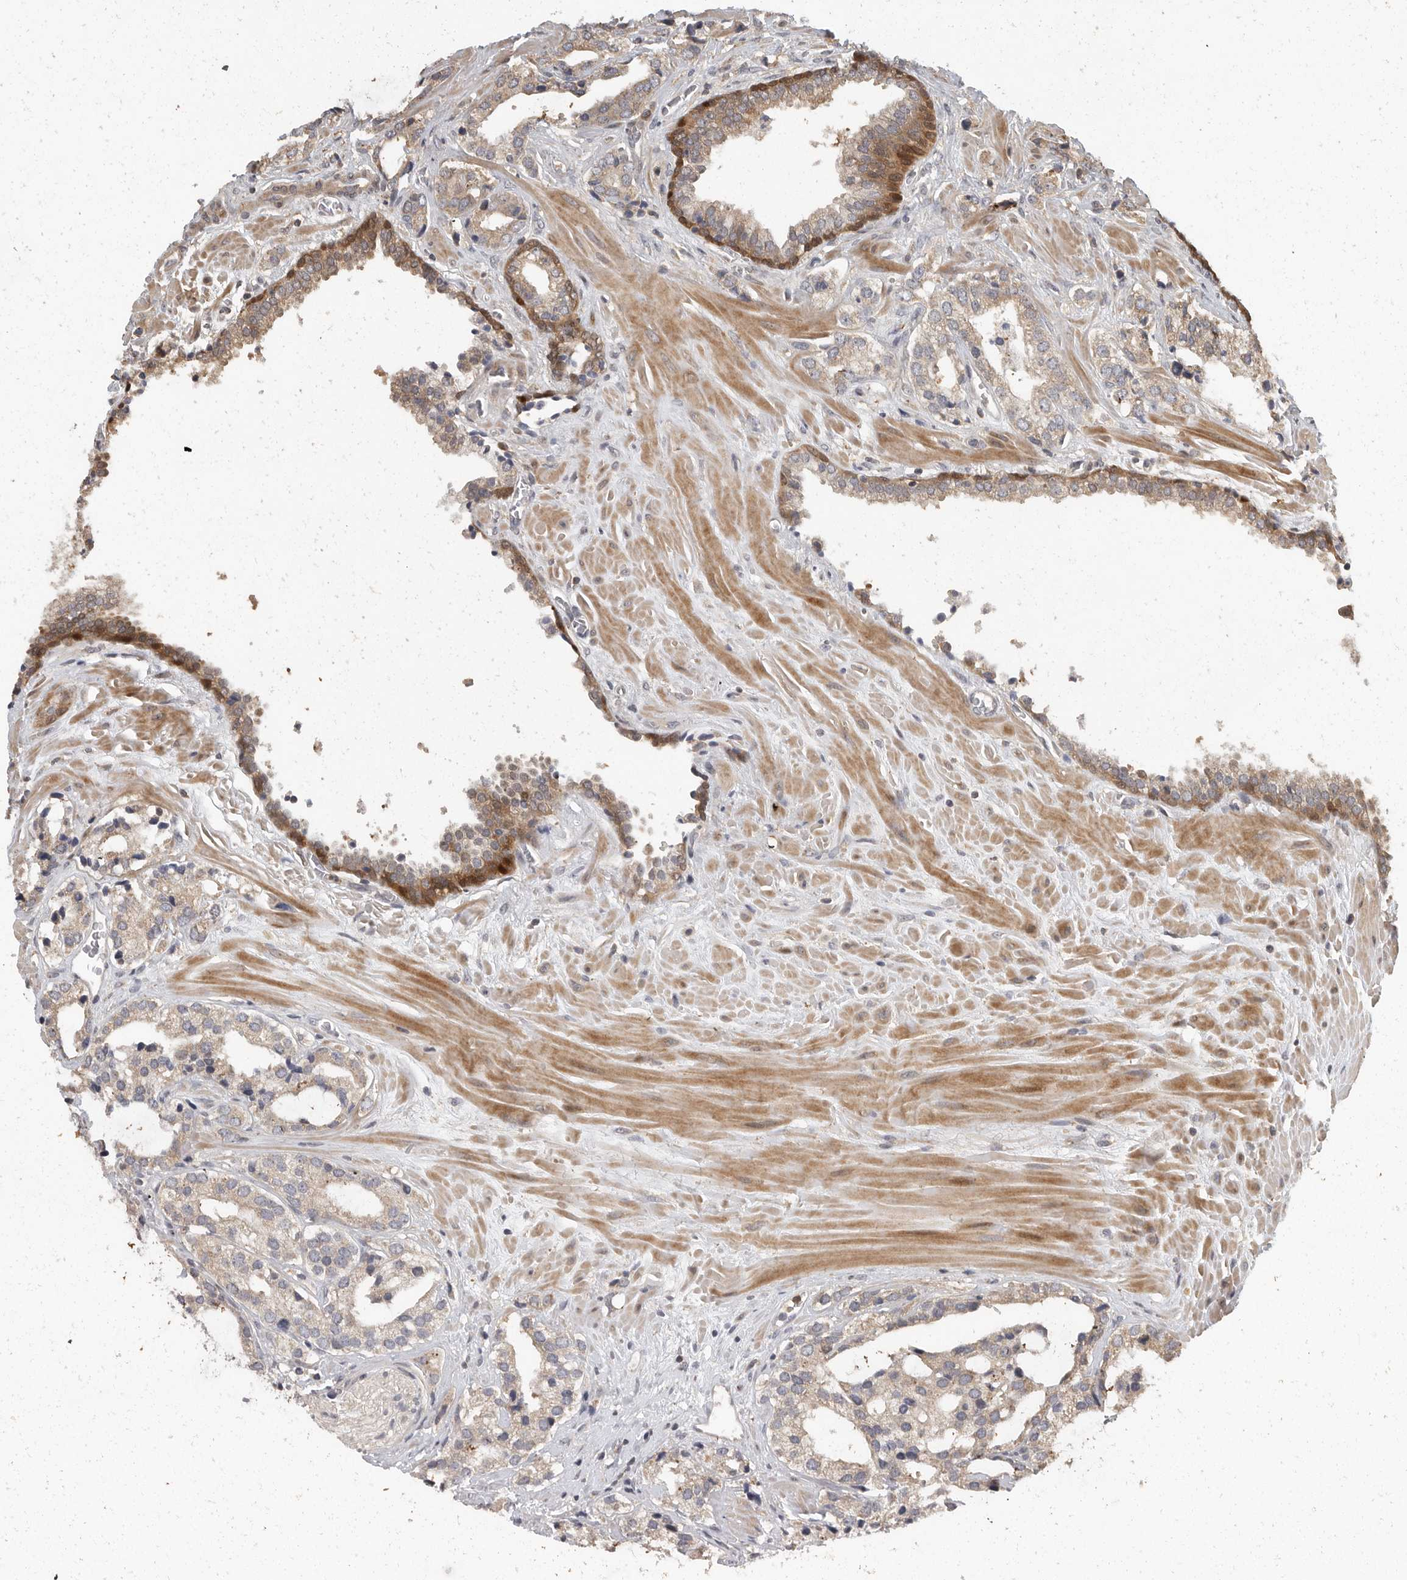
{"staining": {"intensity": "weak", "quantity": "<25%", "location": "cytoplasmic/membranous"}, "tissue": "prostate cancer", "cell_type": "Tumor cells", "image_type": "cancer", "snomed": [{"axis": "morphology", "description": "Adenocarcinoma, High grade"}, {"axis": "topography", "description": "Prostate"}], "caption": "A histopathology image of human prostate cancer (high-grade adenocarcinoma) is negative for staining in tumor cells.", "gene": "SWT1", "patient": {"sex": "male", "age": 66}}